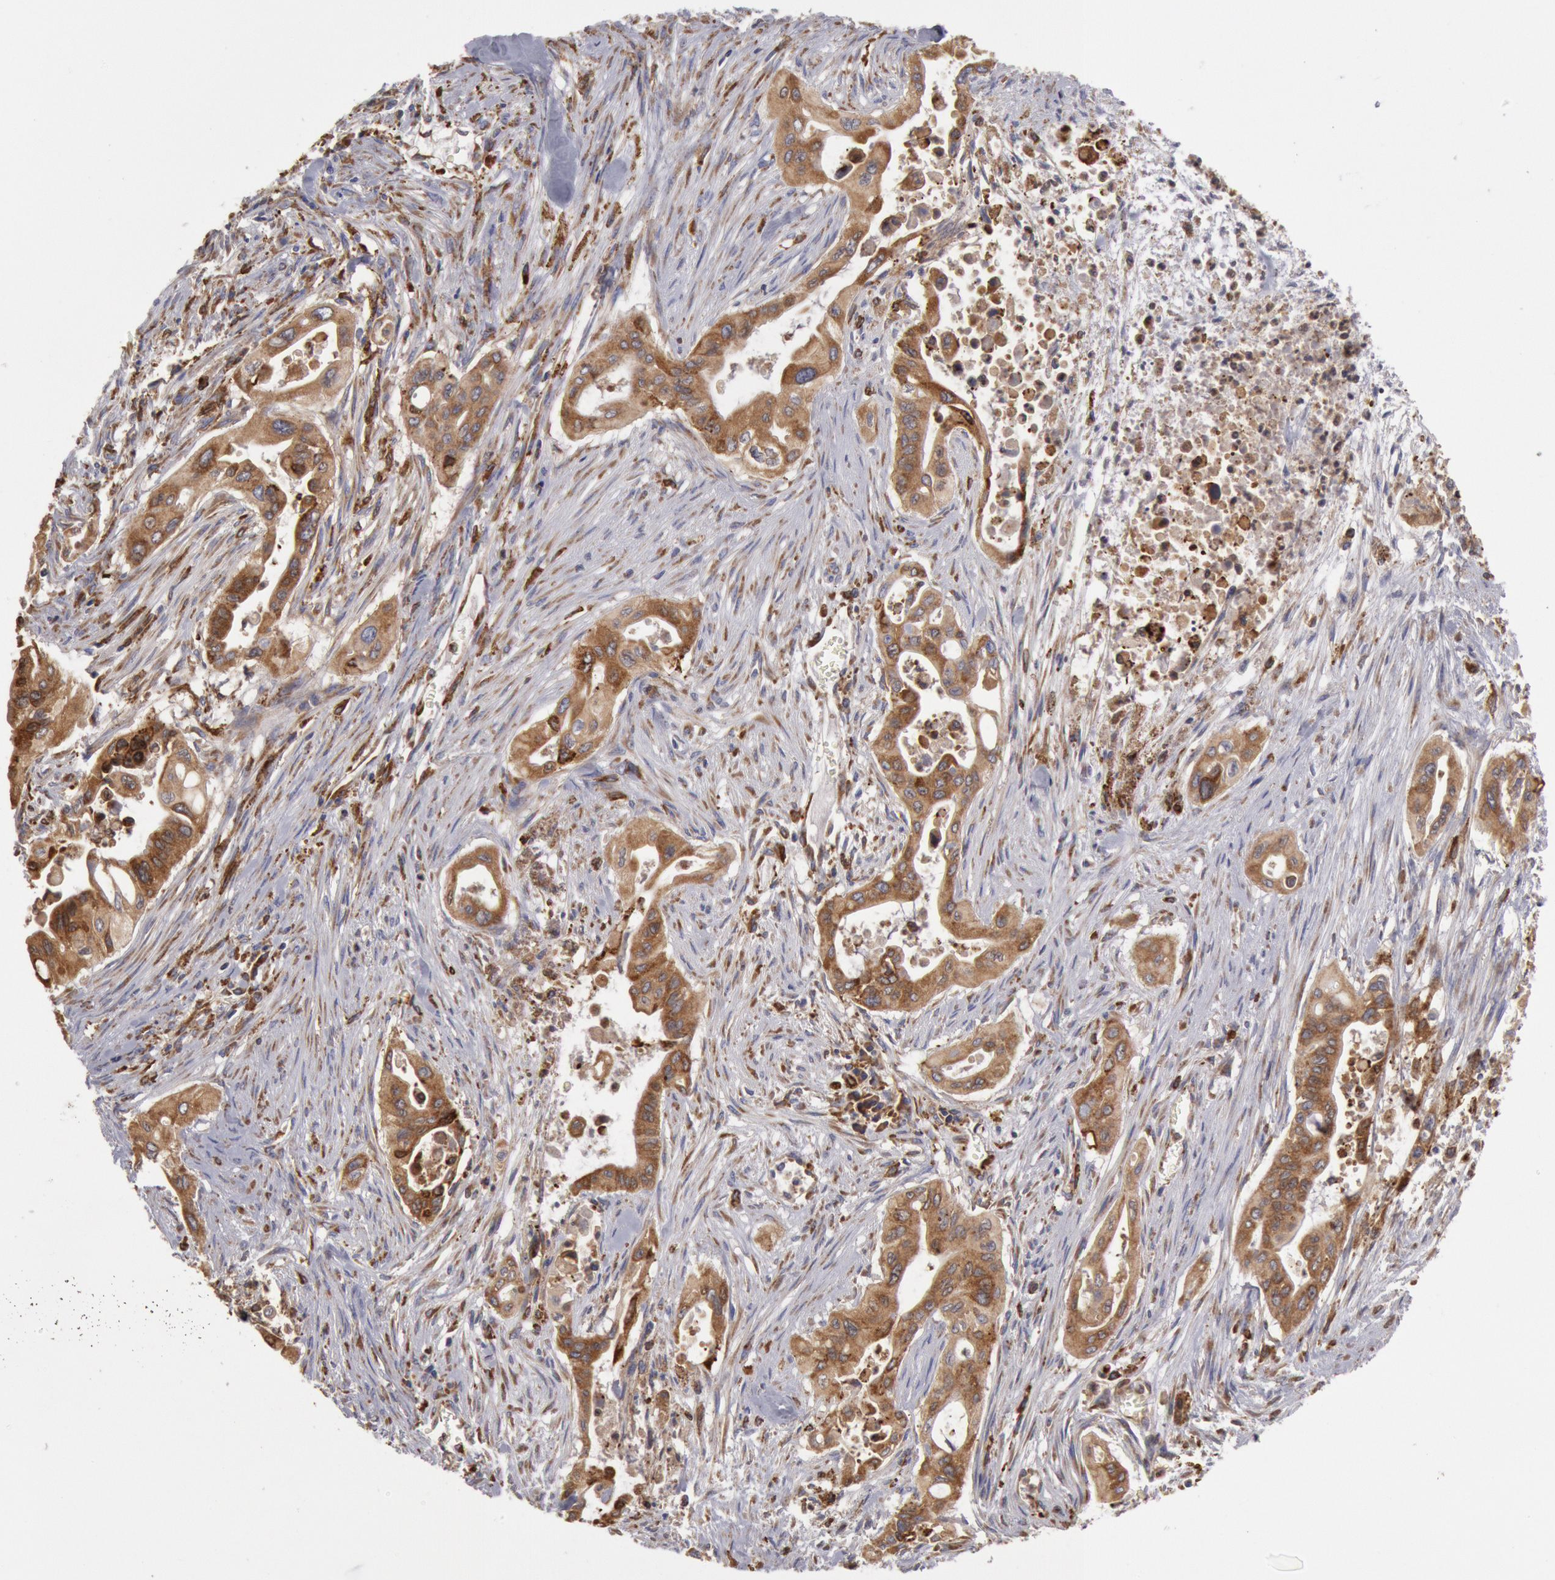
{"staining": {"intensity": "moderate", "quantity": ">75%", "location": "cytoplasmic/membranous"}, "tissue": "pancreatic cancer", "cell_type": "Tumor cells", "image_type": "cancer", "snomed": [{"axis": "morphology", "description": "Adenocarcinoma, NOS"}, {"axis": "topography", "description": "Pancreas"}], "caption": "A photomicrograph showing moderate cytoplasmic/membranous expression in approximately >75% of tumor cells in adenocarcinoma (pancreatic), as visualized by brown immunohistochemical staining.", "gene": "ERP44", "patient": {"sex": "male", "age": 77}}